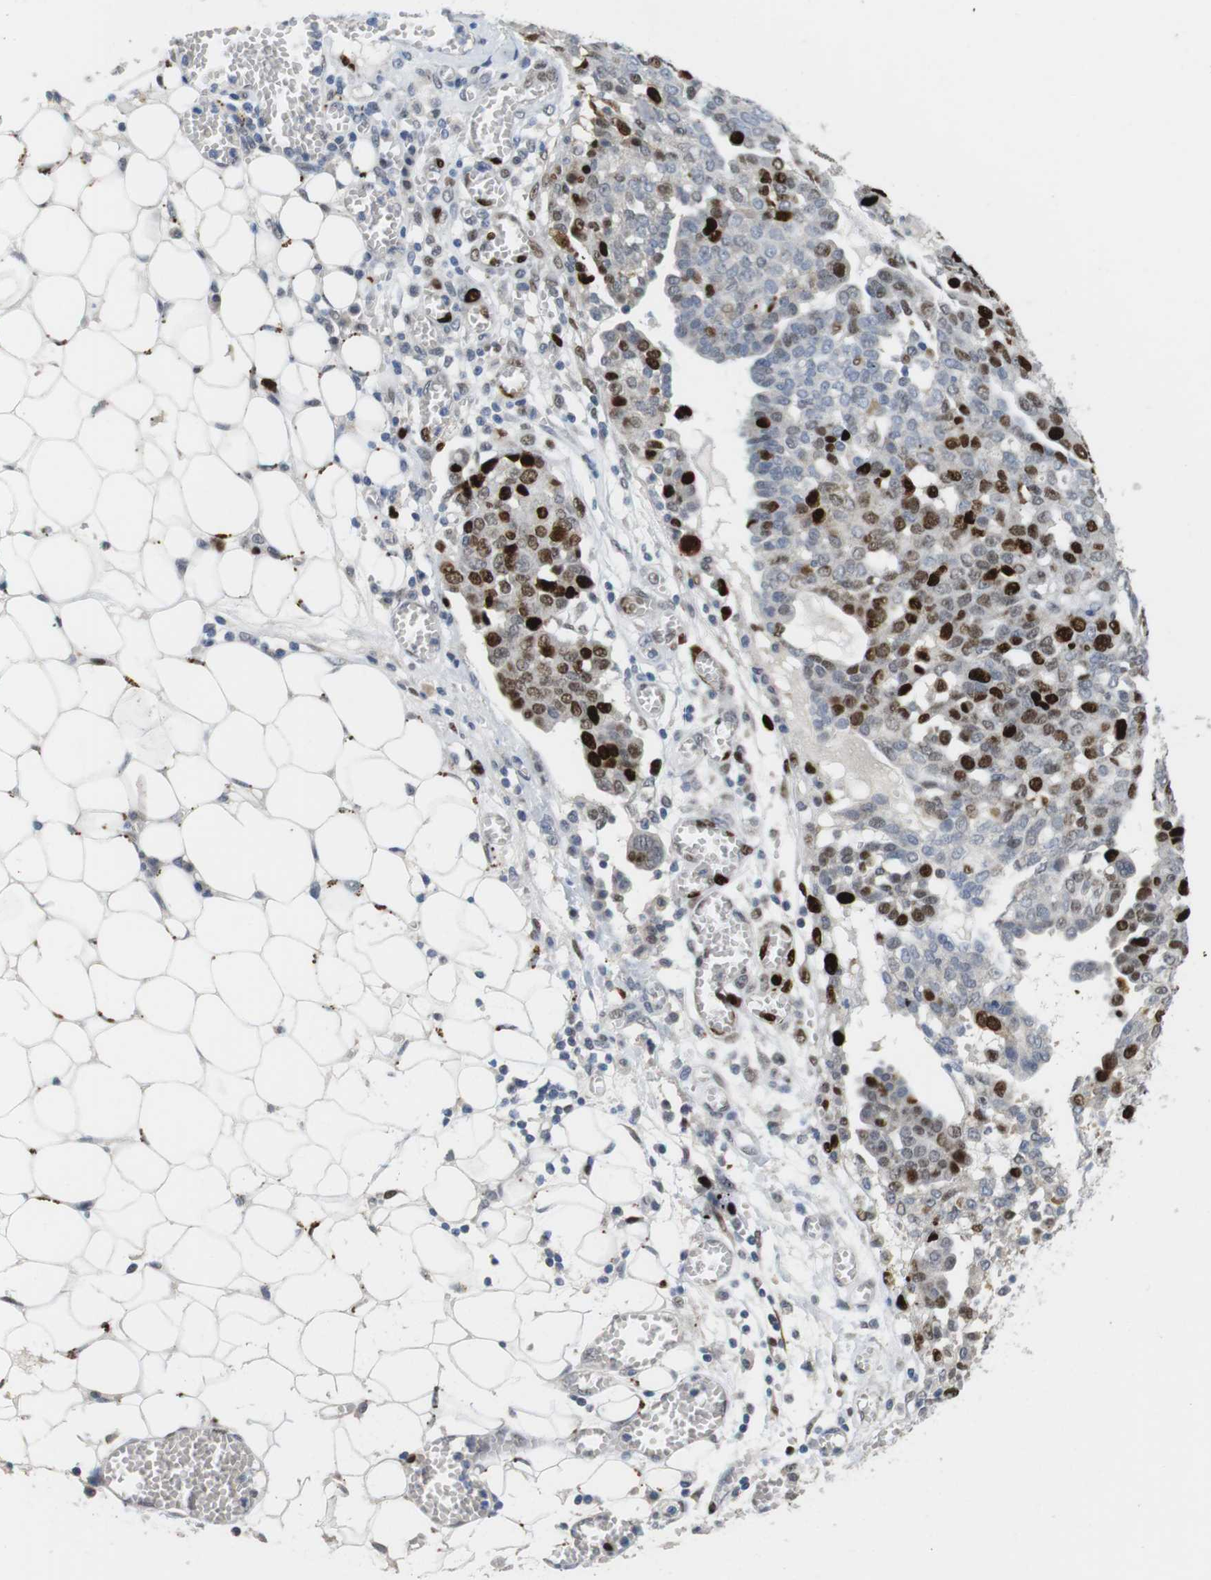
{"staining": {"intensity": "strong", "quantity": "25%-75%", "location": "nuclear"}, "tissue": "ovarian cancer", "cell_type": "Tumor cells", "image_type": "cancer", "snomed": [{"axis": "morphology", "description": "Cystadenocarcinoma, serous, NOS"}, {"axis": "topography", "description": "Soft tissue"}, {"axis": "topography", "description": "Ovary"}], "caption": "A micrograph showing strong nuclear expression in approximately 25%-75% of tumor cells in ovarian cancer (serous cystadenocarcinoma), as visualized by brown immunohistochemical staining.", "gene": "KPNA2", "patient": {"sex": "female", "age": 57}}